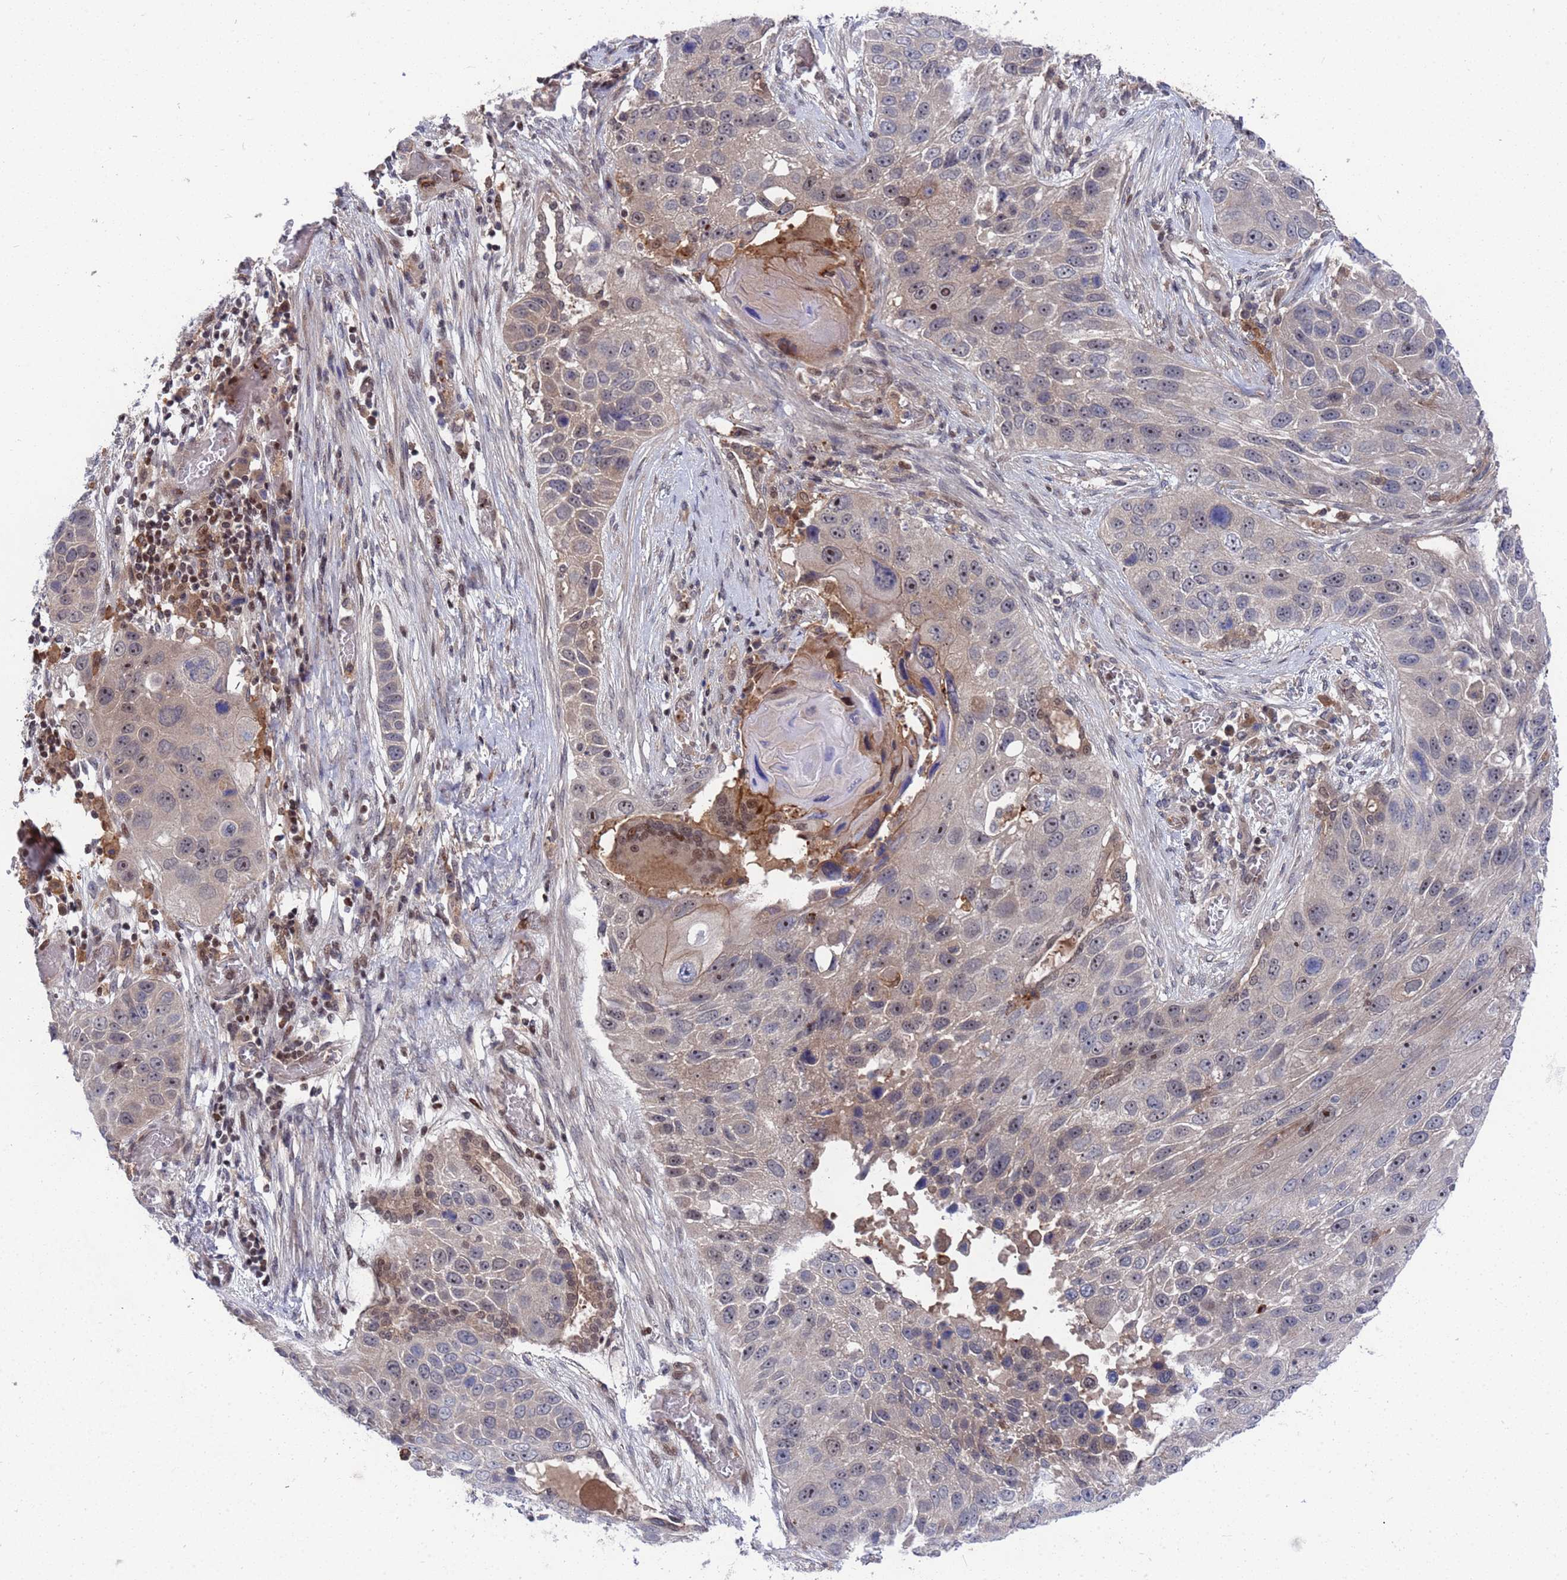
{"staining": {"intensity": "weak", "quantity": "<25%", "location": "nuclear"}, "tissue": "lung cancer", "cell_type": "Tumor cells", "image_type": "cancer", "snomed": [{"axis": "morphology", "description": "Adenocarcinoma, NOS"}, {"axis": "topography", "description": "Lung"}], "caption": "Immunohistochemistry of human lung cancer demonstrates no expression in tumor cells.", "gene": "TMBIM6", "patient": {"sex": "male", "age": 64}}